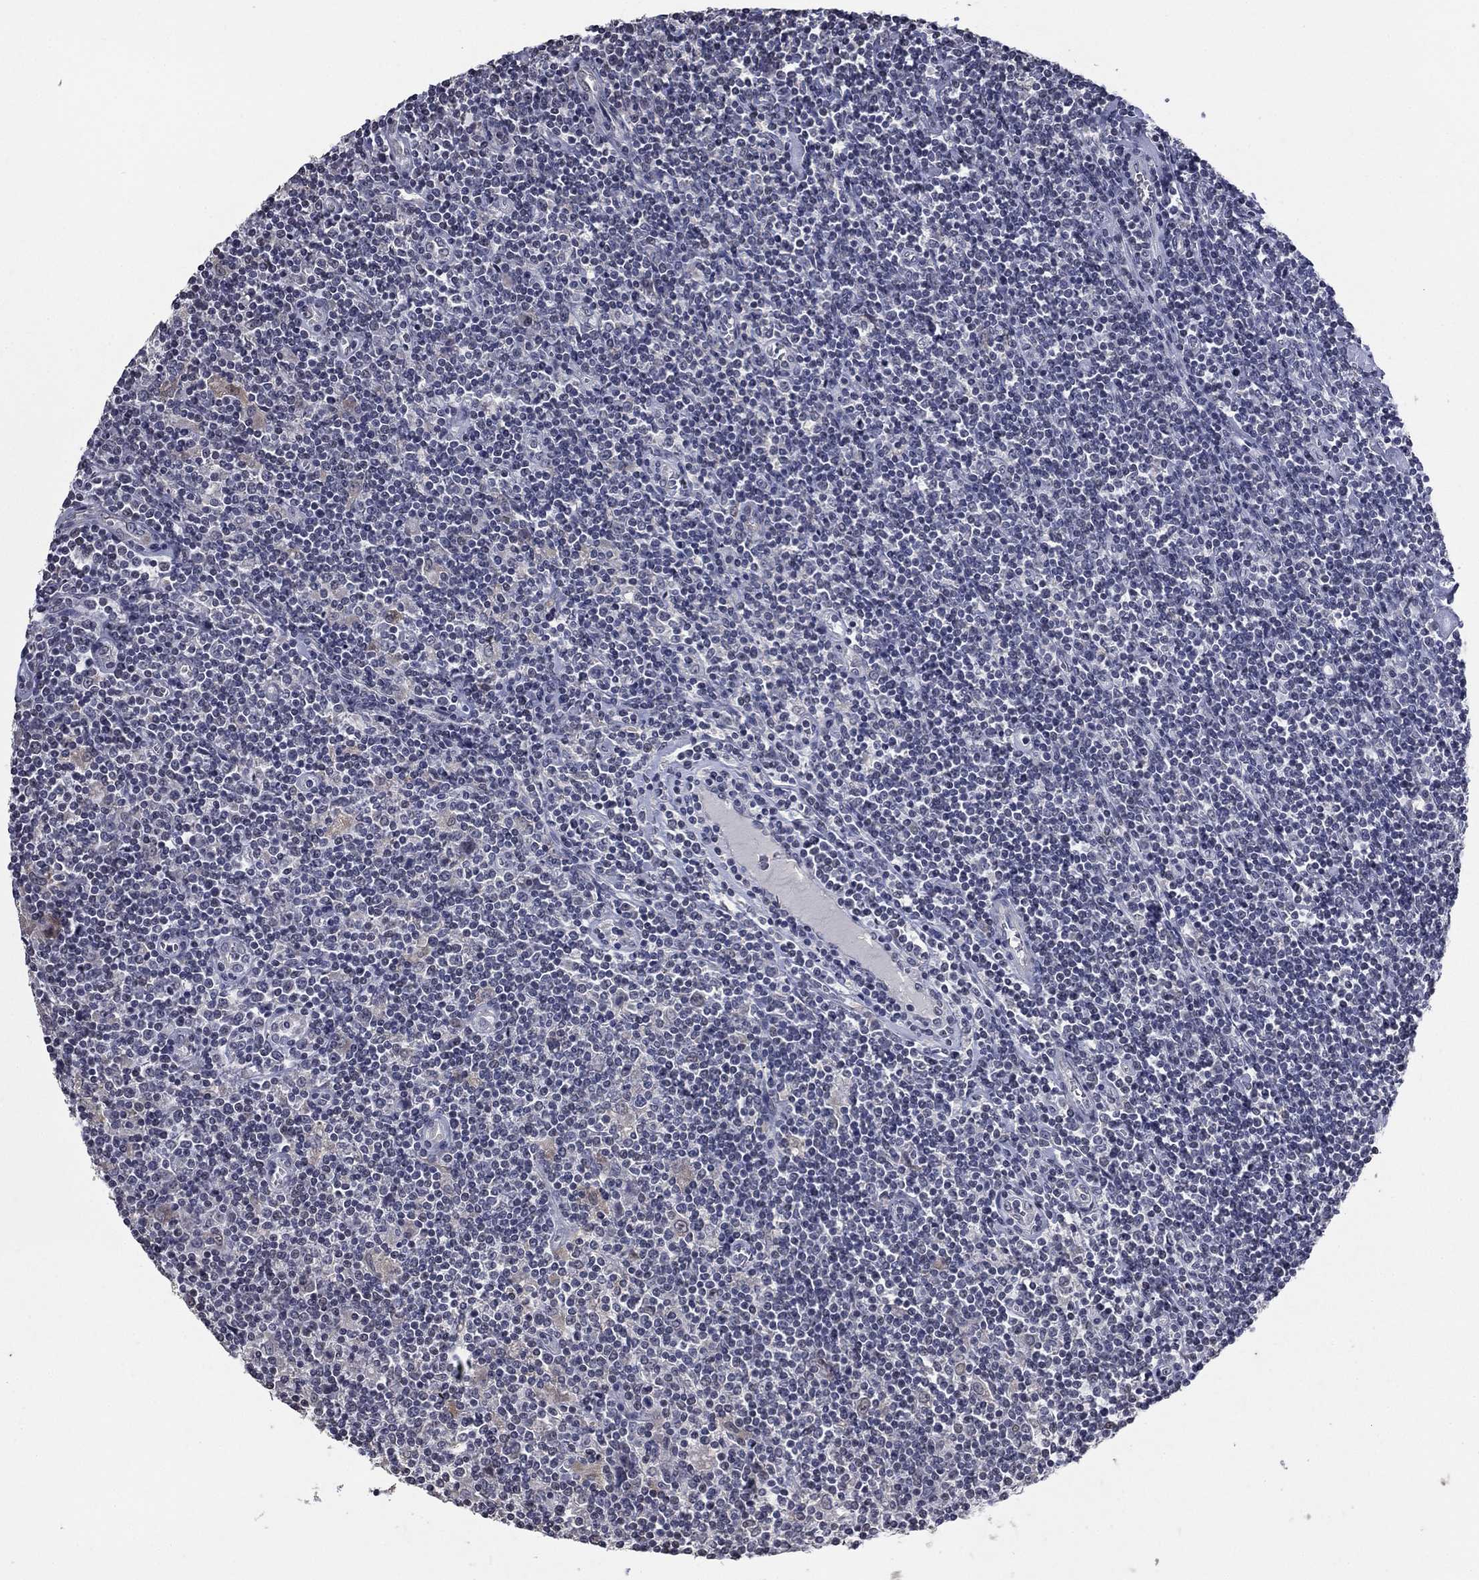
{"staining": {"intensity": "weak", "quantity": ">75%", "location": "cytoplasmic/membranous"}, "tissue": "lymphoma", "cell_type": "Tumor cells", "image_type": "cancer", "snomed": [{"axis": "morphology", "description": "Hodgkin's disease, NOS"}, {"axis": "topography", "description": "Lymph node"}], "caption": "High-magnification brightfield microscopy of lymphoma stained with DAB (3,3'-diaminobenzidine) (brown) and counterstained with hematoxylin (blue). tumor cells exhibit weak cytoplasmic/membranous expression is appreciated in approximately>75% of cells. Using DAB (3,3'-diaminobenzidine) (brown) and hematoxylin (blue) stains, captured at high magnification using brightfield microscopy.", "gene": "SPATA33", "patient": {"sex": "male", "age": 40}}